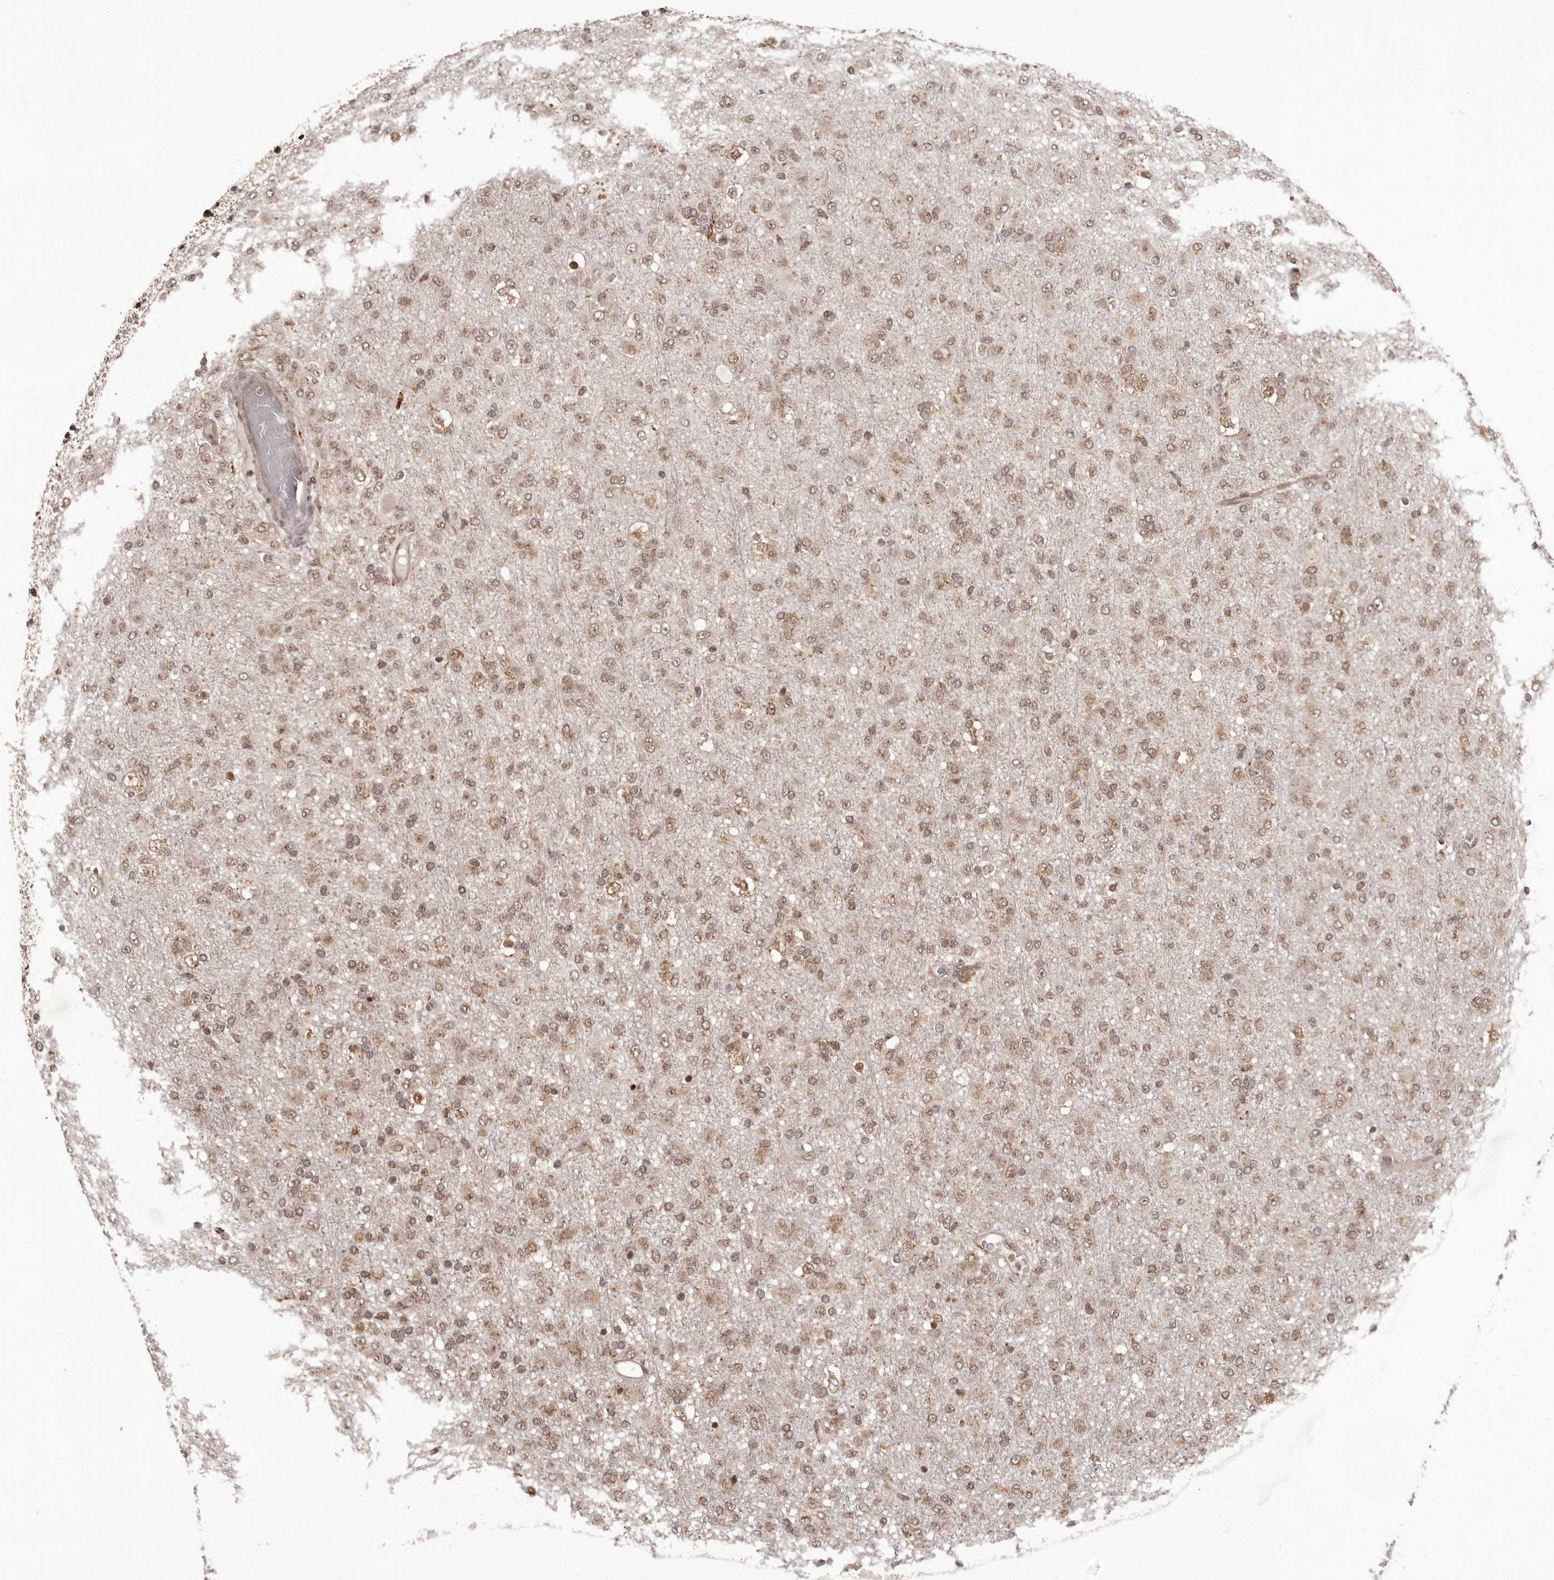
{"staining": {"intensity": "moderate", "quantity": ">75%", "location": "nuclear"}, "tissue": "glioma", "cell_type": "Tumor cells", "image_type": "cancer", "snomed": [{"axis": "morphology", "description": "Glioma, malignant, Low grade"}, {"axis": "topography", "description": "Brain"}], "caption": "Protein positivity by immunohistochemistry demonstrates moderate nuclear positivity in approximately >75% of tumor cells in malignant glioma (low-grade).", "gene": "IL32", "patient": {"sex": "male", "age": 65}}